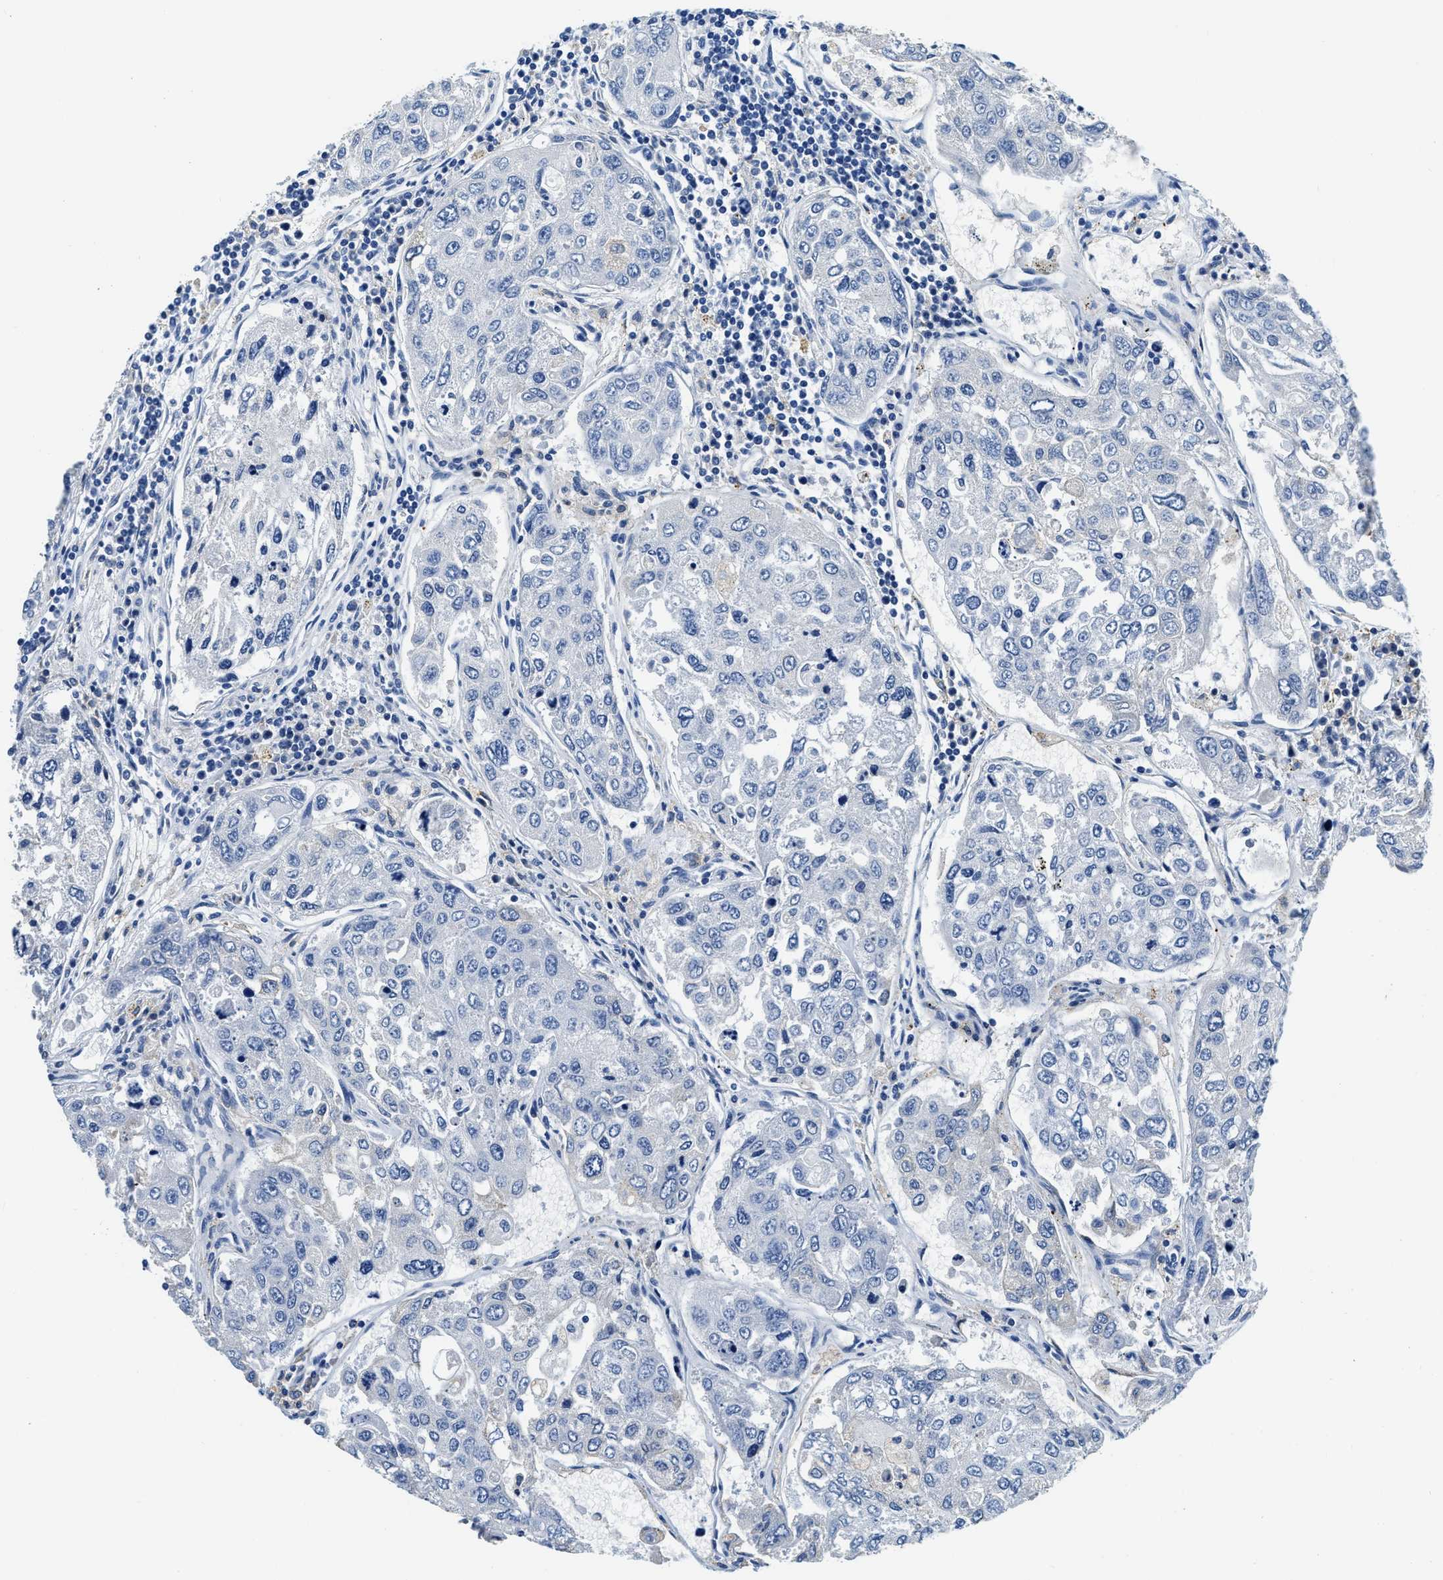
{"staining": {"intensity": "negative", "quantity": "none", "location": "none"}, "tissue": "urothelial cancer", "cell_type": "Tumor cells", "image_type": "cancer", "snomed": [{"axis": "morphology", "description": "Urothelial carcinoma, High grade"}, {"axis": "topography", "description": "Lymph node"}, {"axis": "topography", "description": "Urinary bladder"}], "caption": "Immunohistochemistry (IHC) photomicrograph of neoplastic tissue: urothelial cancer stained with DAB demonstrates no significant protein positivity in tumor cells.", "gene": "ZDHHC13", "patient": {"sex": "male", "age": 51}}